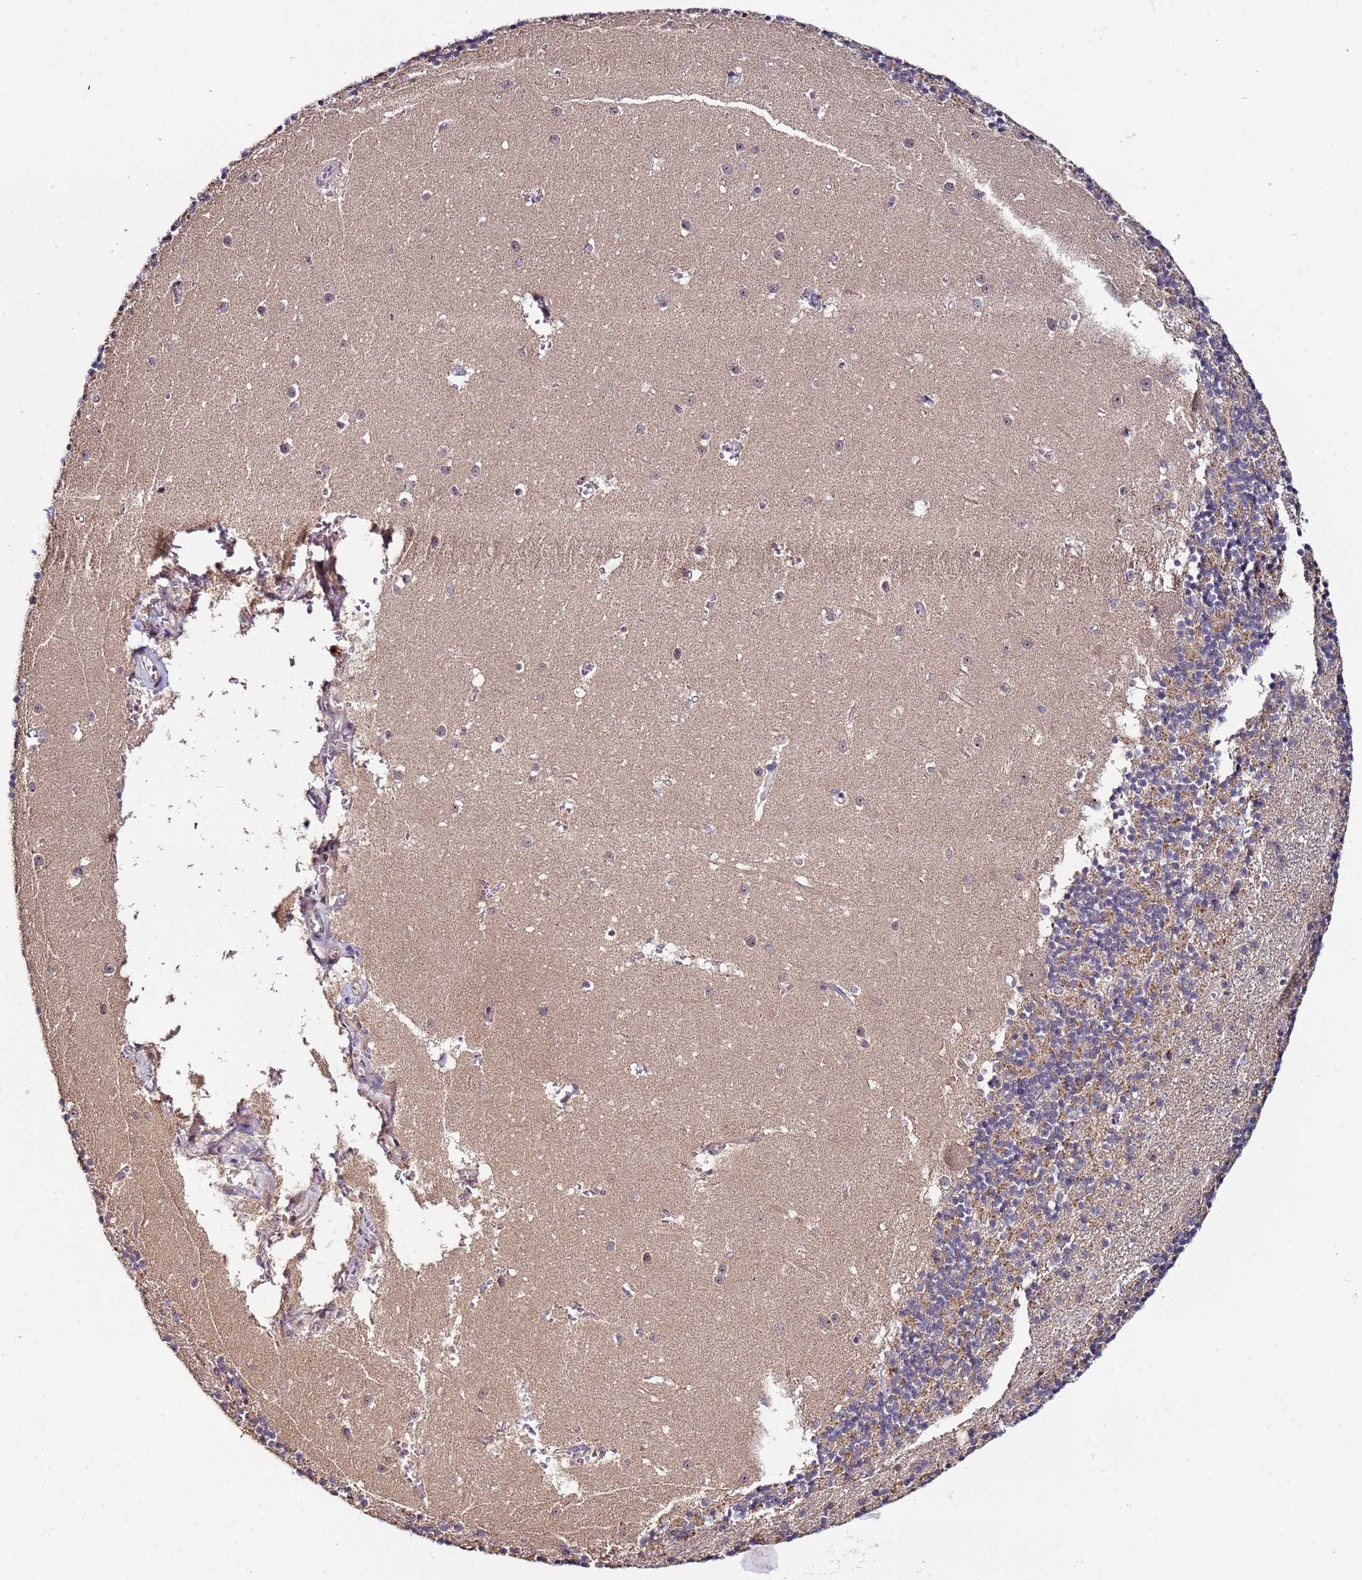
{"staining": {"intensity": "weak", "quantity": "25%-75%", "location": "cytoplasmic/membranous"}, "tissue": "cerebellum", "cell_type": "Cells in granular layer", "image_type": "normal", "snomed": [{"axis": "morphology", "description": "Normal tissue, NOS"}, {"axis": "topography", "description": "Cerebellum"}], "caption": "This histopathology image shows unremarkable cerebellum stained with immunohistochemistry (IHC) to label a protein in brown. The cytoplasmic/membranous of cells in granular layer show weak positivity for the protein. Nuclei are counter-stained blue.", "gene": "KRI1", "patient": {"sex": "male", "age": 54}}